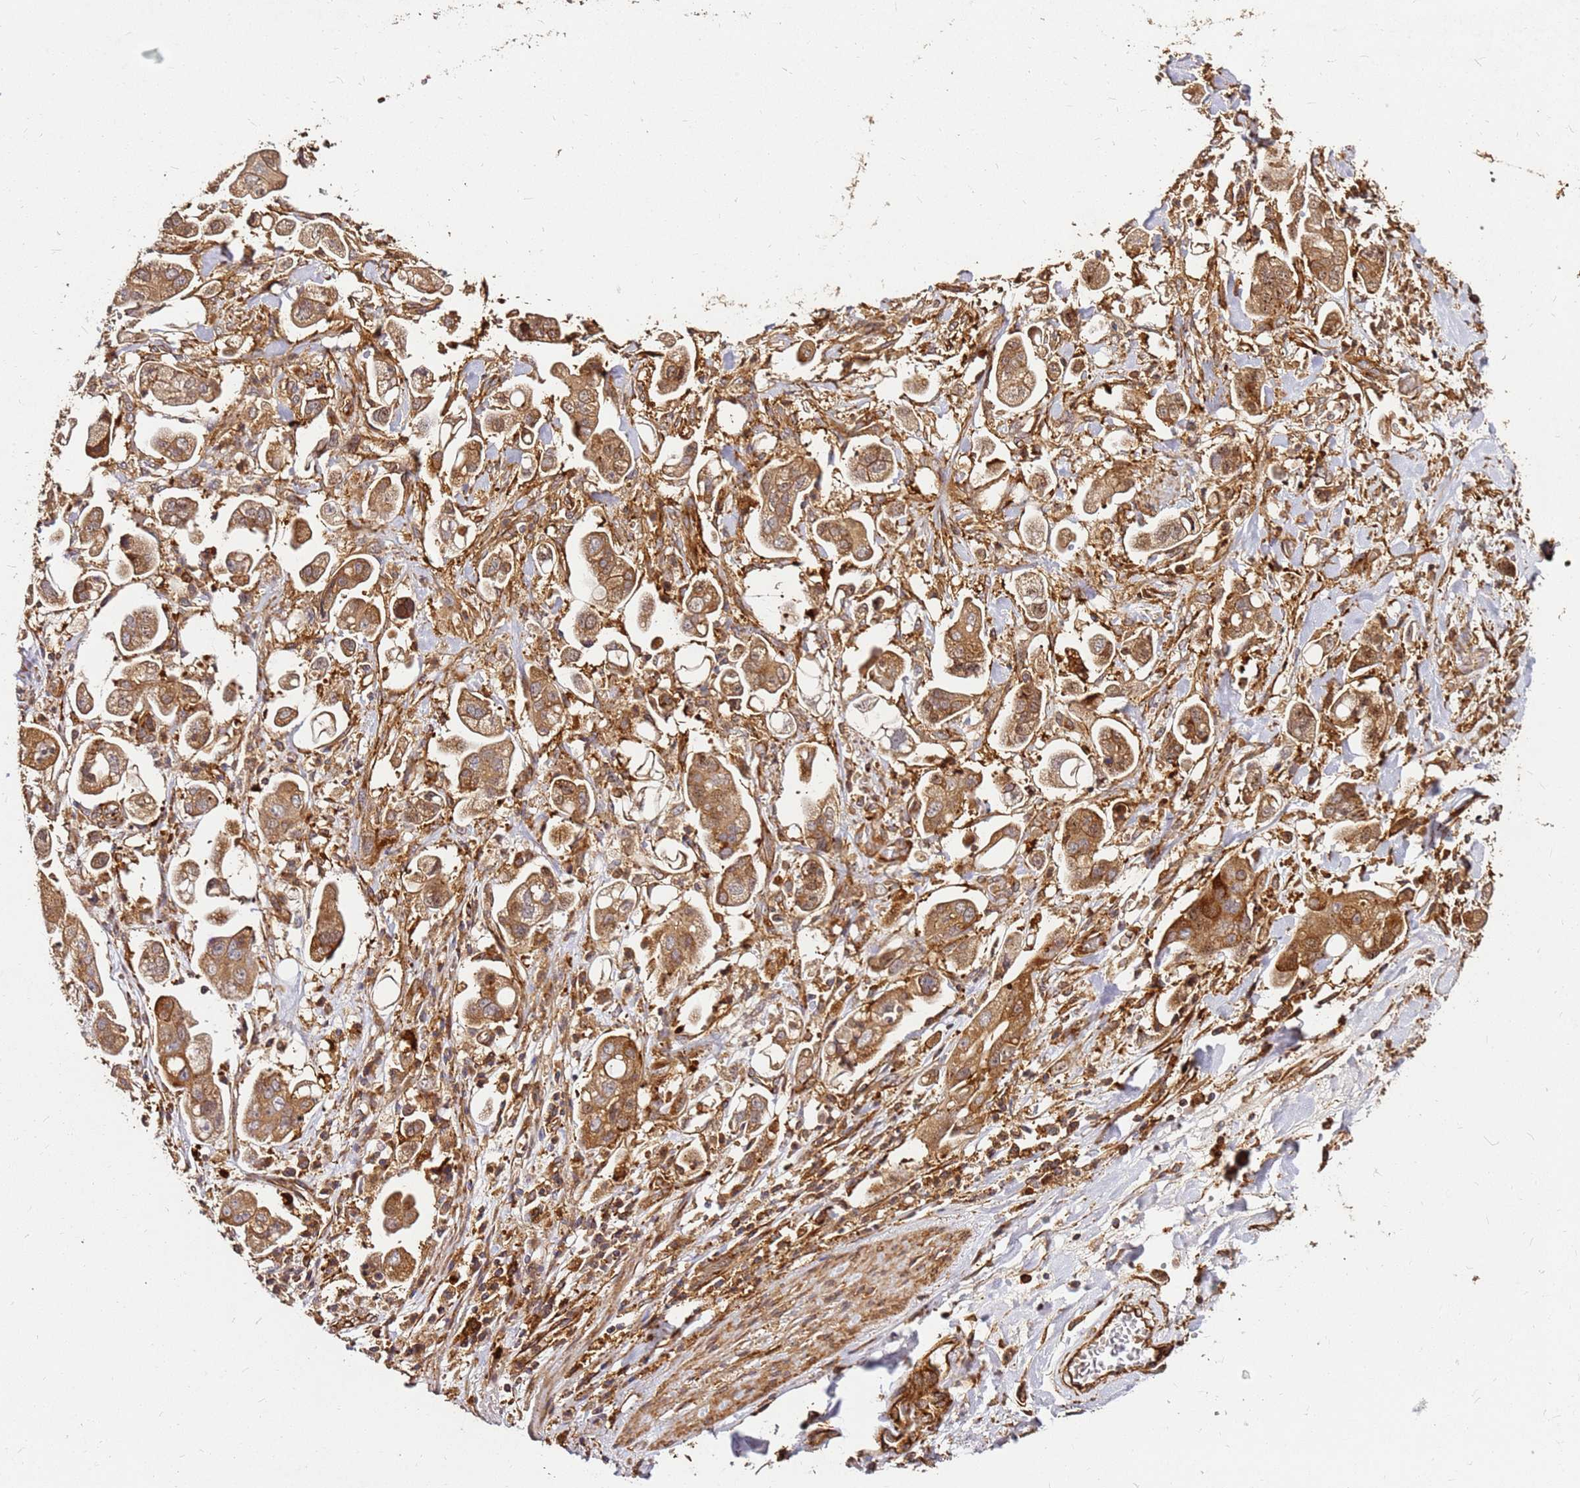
{"staining": {"intensity": "moderate", "quantity": ">75%", "location": "cytoplasmic/membranous,nuclear"}, "tissue": "stomach cancer", "cell_type": "Tumor cells", "image_type": "cancer", "snomed": [{"axis": "morphology", "description": "Adenocarcinoma, NOS"}, {"axis": "topography", "description": "Stomach"}], "caption": "Human stomach cancer (adenocarcinoma) stained for a protein (brown) displays moderate cytoplasmic/membranous and nuclear positive expression in approximately >75% of tumor cells.", "gene": "DVL3", "patient": {"sex": "male", "age": 62}}